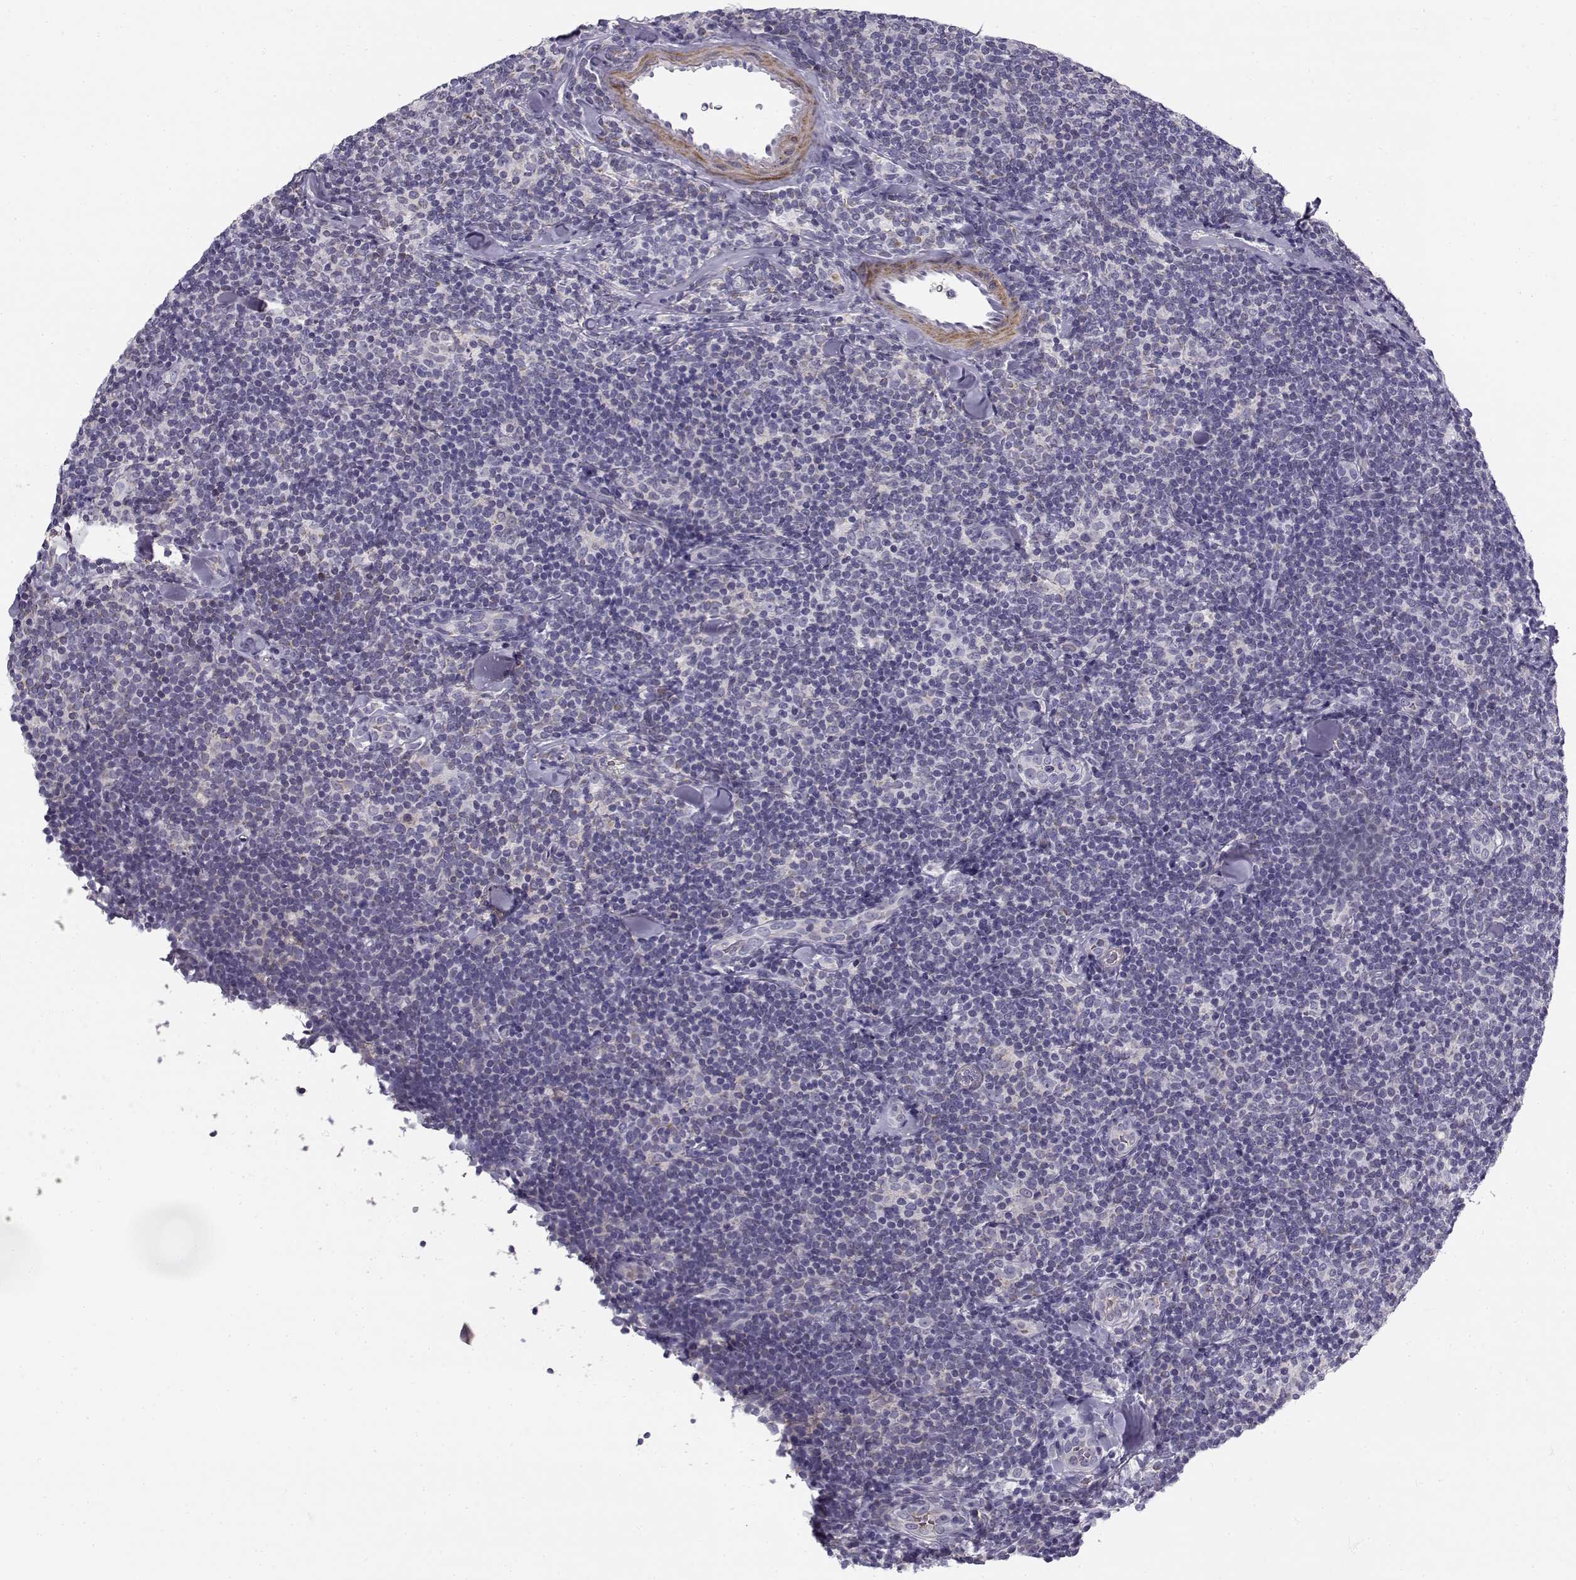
{"staining": {"intensity": "negative", "quantity": "none", "location": "none"}, "tissue": "lymphoma", "cell_type": "Tumor cells", "image_type": "cancer", "snomed": [{"axis": "morphology", "description": "Malignant lymphoma, non-Hodgkin's type, Low grade"}, {"axis": "topography", "description": "Lymph node"}], "caption": "Photomicrograph shows no protein expression in tumor cells of malignant lymphoma, non-Hodgkin's type (low-grade) tissue.", "gene": "CREB3L3", "patient": {"sex": "female", "age": 56}}